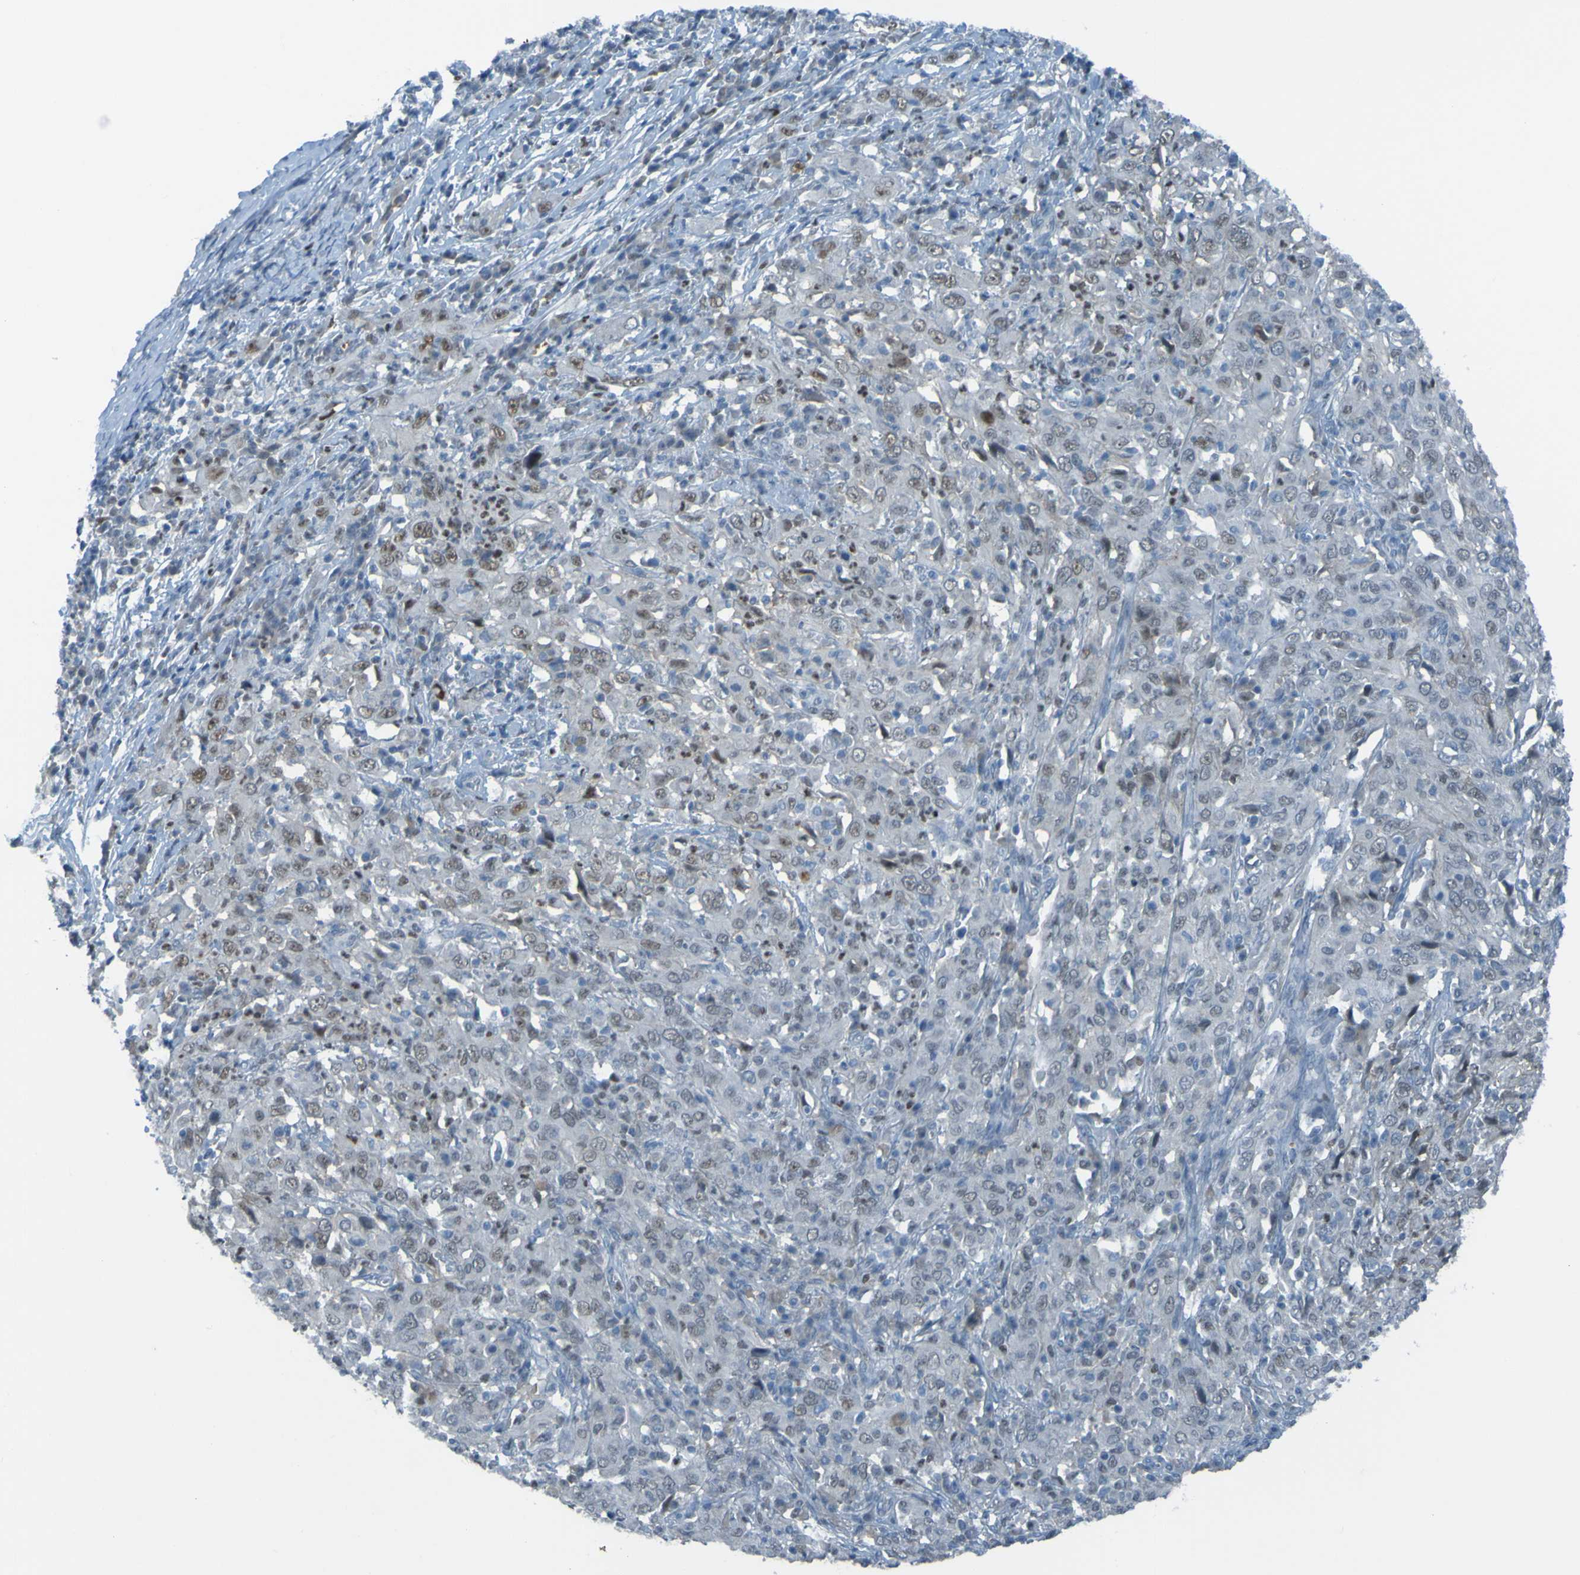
{"staining": {"intensity": "negative", "quantity": "none", "location": "none"}, "tissue": "cervical cancer", "cell_type": "Tumor cells", "image_type": "cancer", "snomed": [{"axis": "morphology", "description": "Squamous cell carcinoma, NOS"}, {"axis": "topography", "description": "Cervix"}], "caption": "Immunohistochemistry (IHC) histopathology image of neoplastic tissue: cervical squamous cell carcinoma stained with DAB (3,3'-diaminobenzidine) exhibits no significant protein positivity in tumor cells.", "gene": "USP36", "patient": {"sex": "female", "age": 46}}